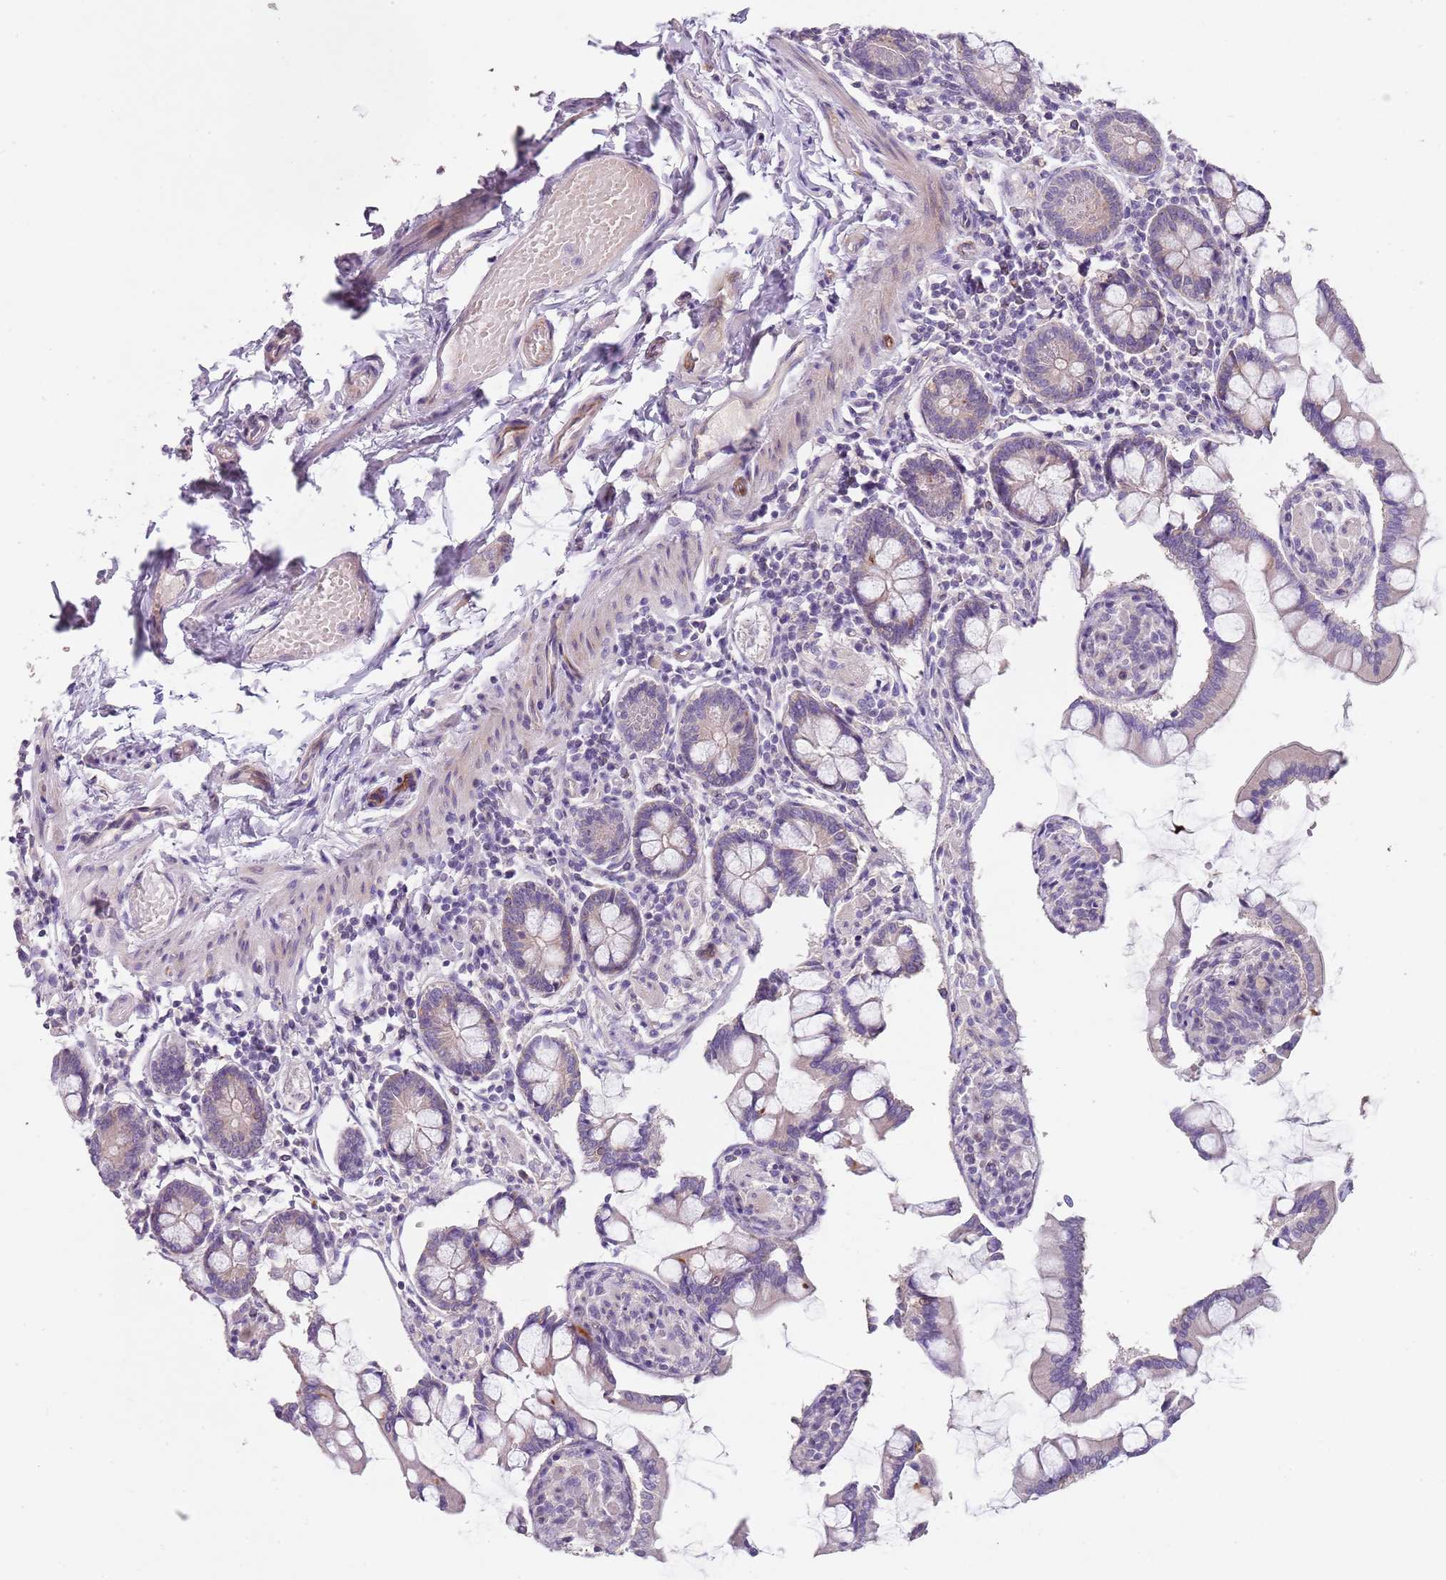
{"staining": {"intensity": "moderate", "quantity": "<25%", "location": "cytoplasmic/membranous"}, "tissue": "small intestine", "cell_type": "Glandular cells", "image_type": "normal", "snomed": [{"axis": "morphology", "description": "Normal tissue, NOS"}, {"axis": "topography", "description": "Small intestine"}], "caption": "Immunohistochemical staining of unremarkable small intestine reveals moderate cytoplasmic/membranous protein expression in approximately <25% of glandular cells.", "gene": "ZNF583", "patient": {"sex": "male", "age": 41}}